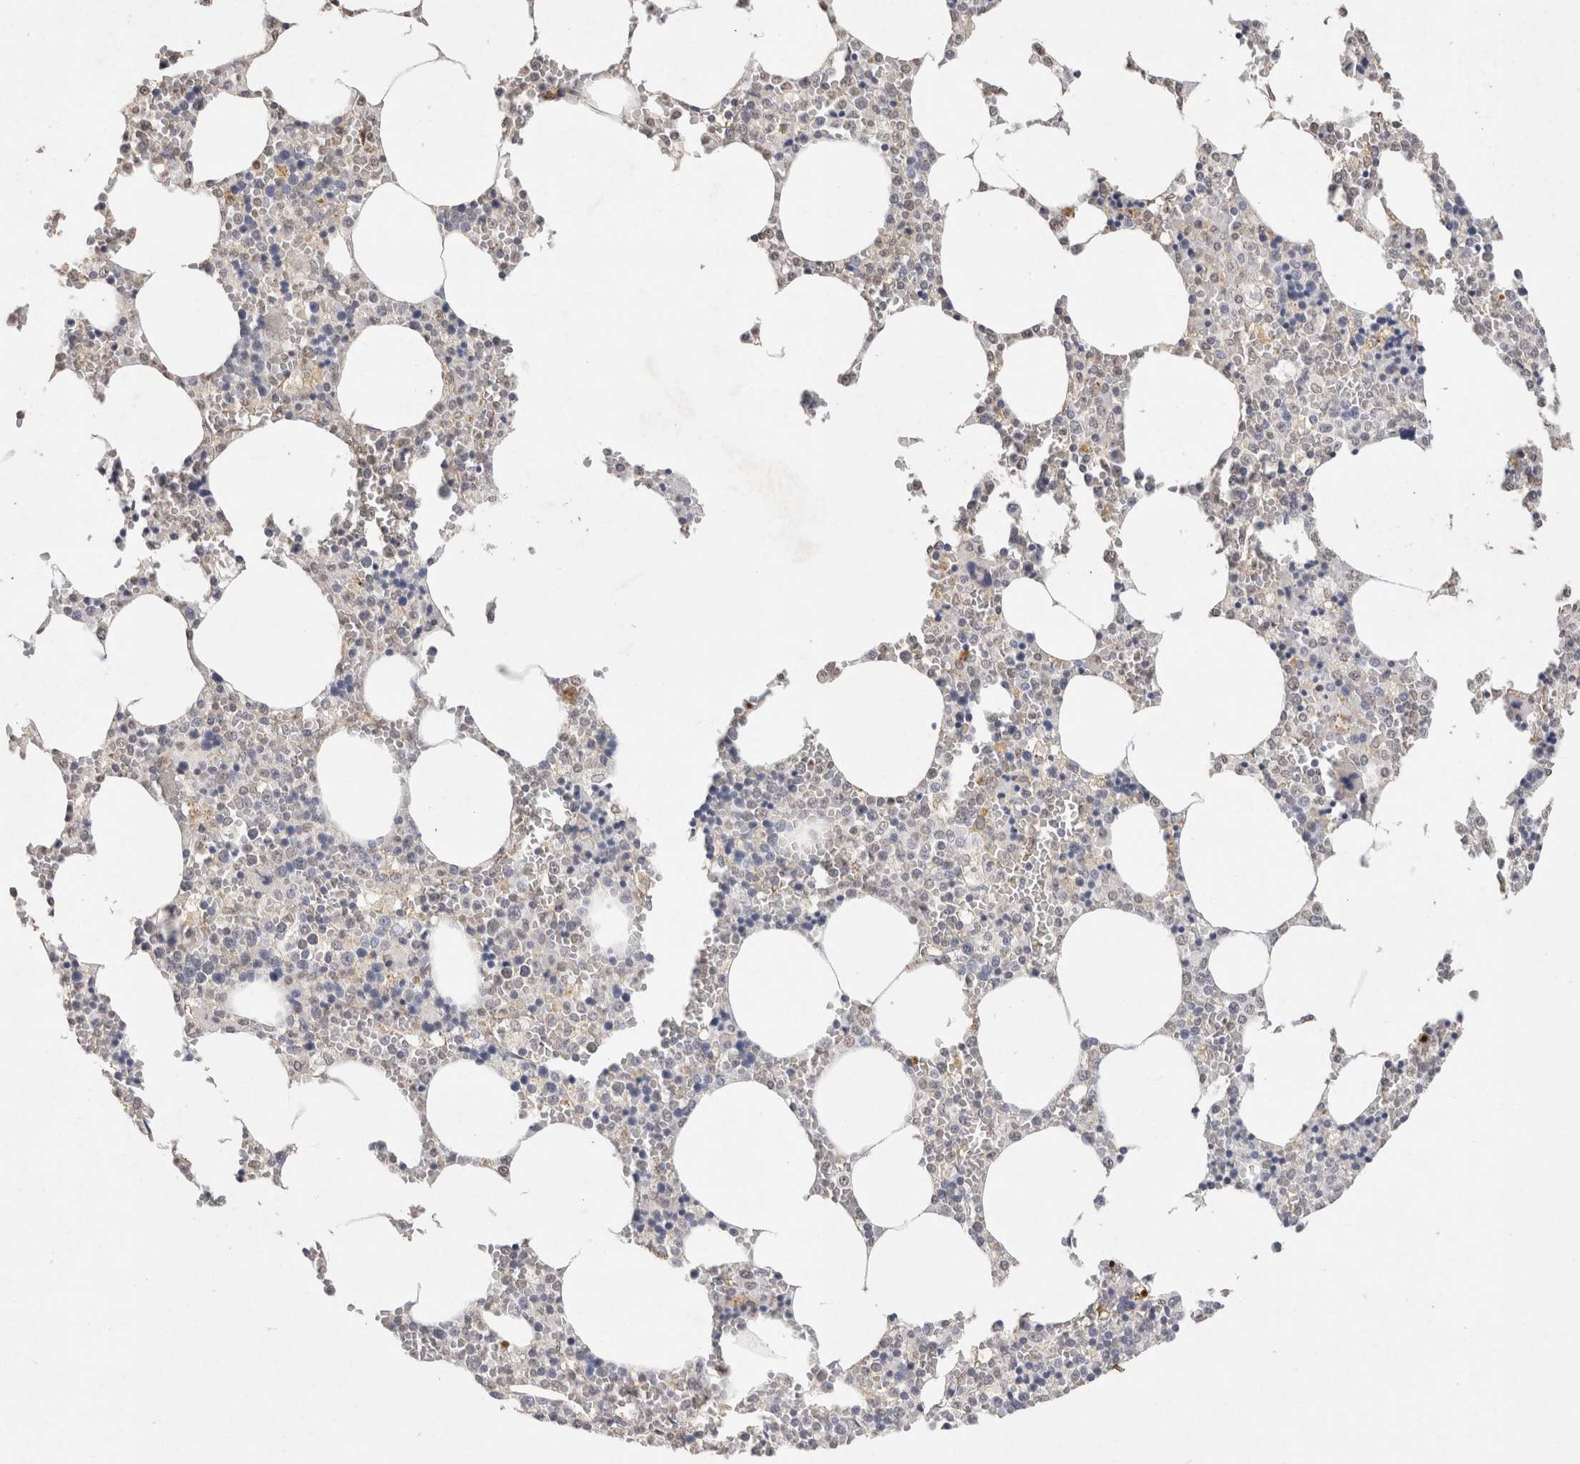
{"staining": {"intensity": "weak", "quantity": "<25%", "location": "nuclear"}, "tissue": "bone marrow", "cell_type": "Hematopoietic cells", "image_type": "normal", "snomed": [{"axis": "morphology", "description": "Normal tissue, NOS"}, {"axis": "topography", "description": "Bone marrow"}], "caption": "This is a image of IHC staining of benign bone marrow, which shows no positivity in hematopoietic cells.", "gene": "C1QTNF5", "patient": {"sex": "male", "age": 70}}